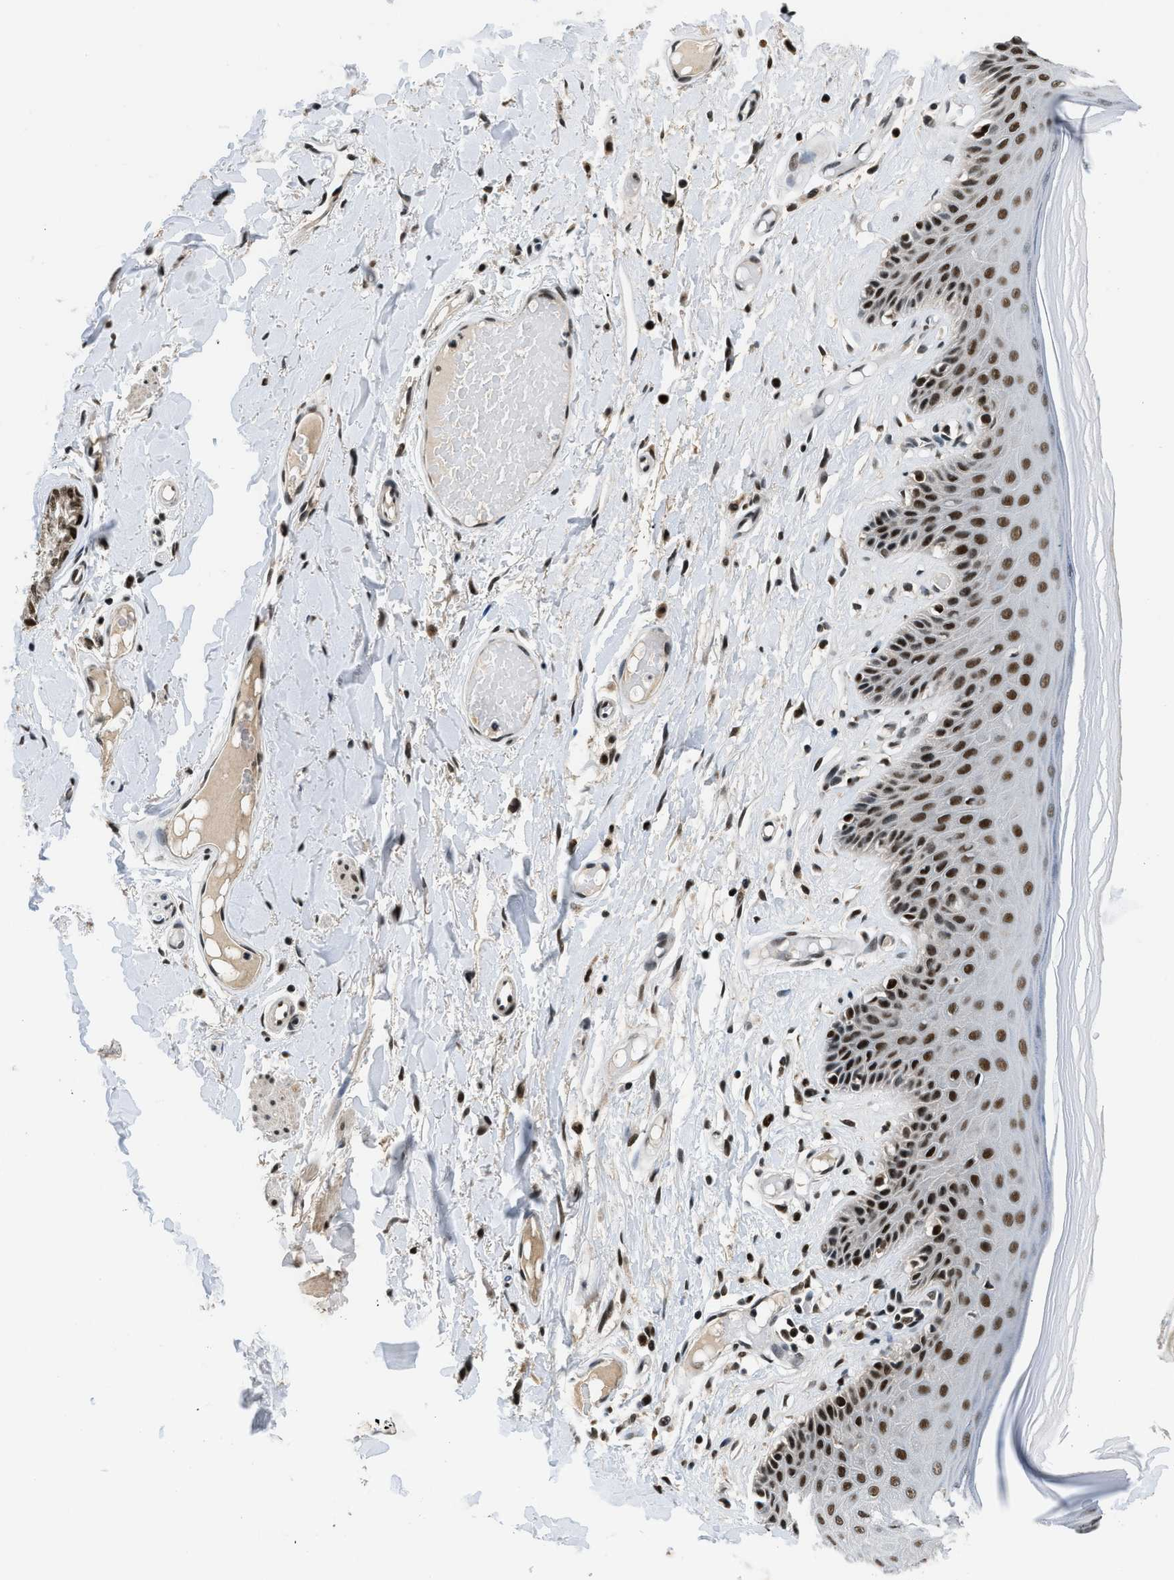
{"staining": {"intensity": "strong", "quantity": ">75%", "location": "nuclear"}, "tissue": "skin", "cell_type": "Epidermal cells", "image_type": "normal", "snomed": [{"axis": "morphology", "description": "Normal tissue, NOS"}, {"axis": "topography", "description": "Vulva"}], "caption": "A brown stain shows strong nuclear staining of a protein in epidermal cells of benign skin.", "gene": "KDM3B", "patient": {"sex": "female", "age": 73}}